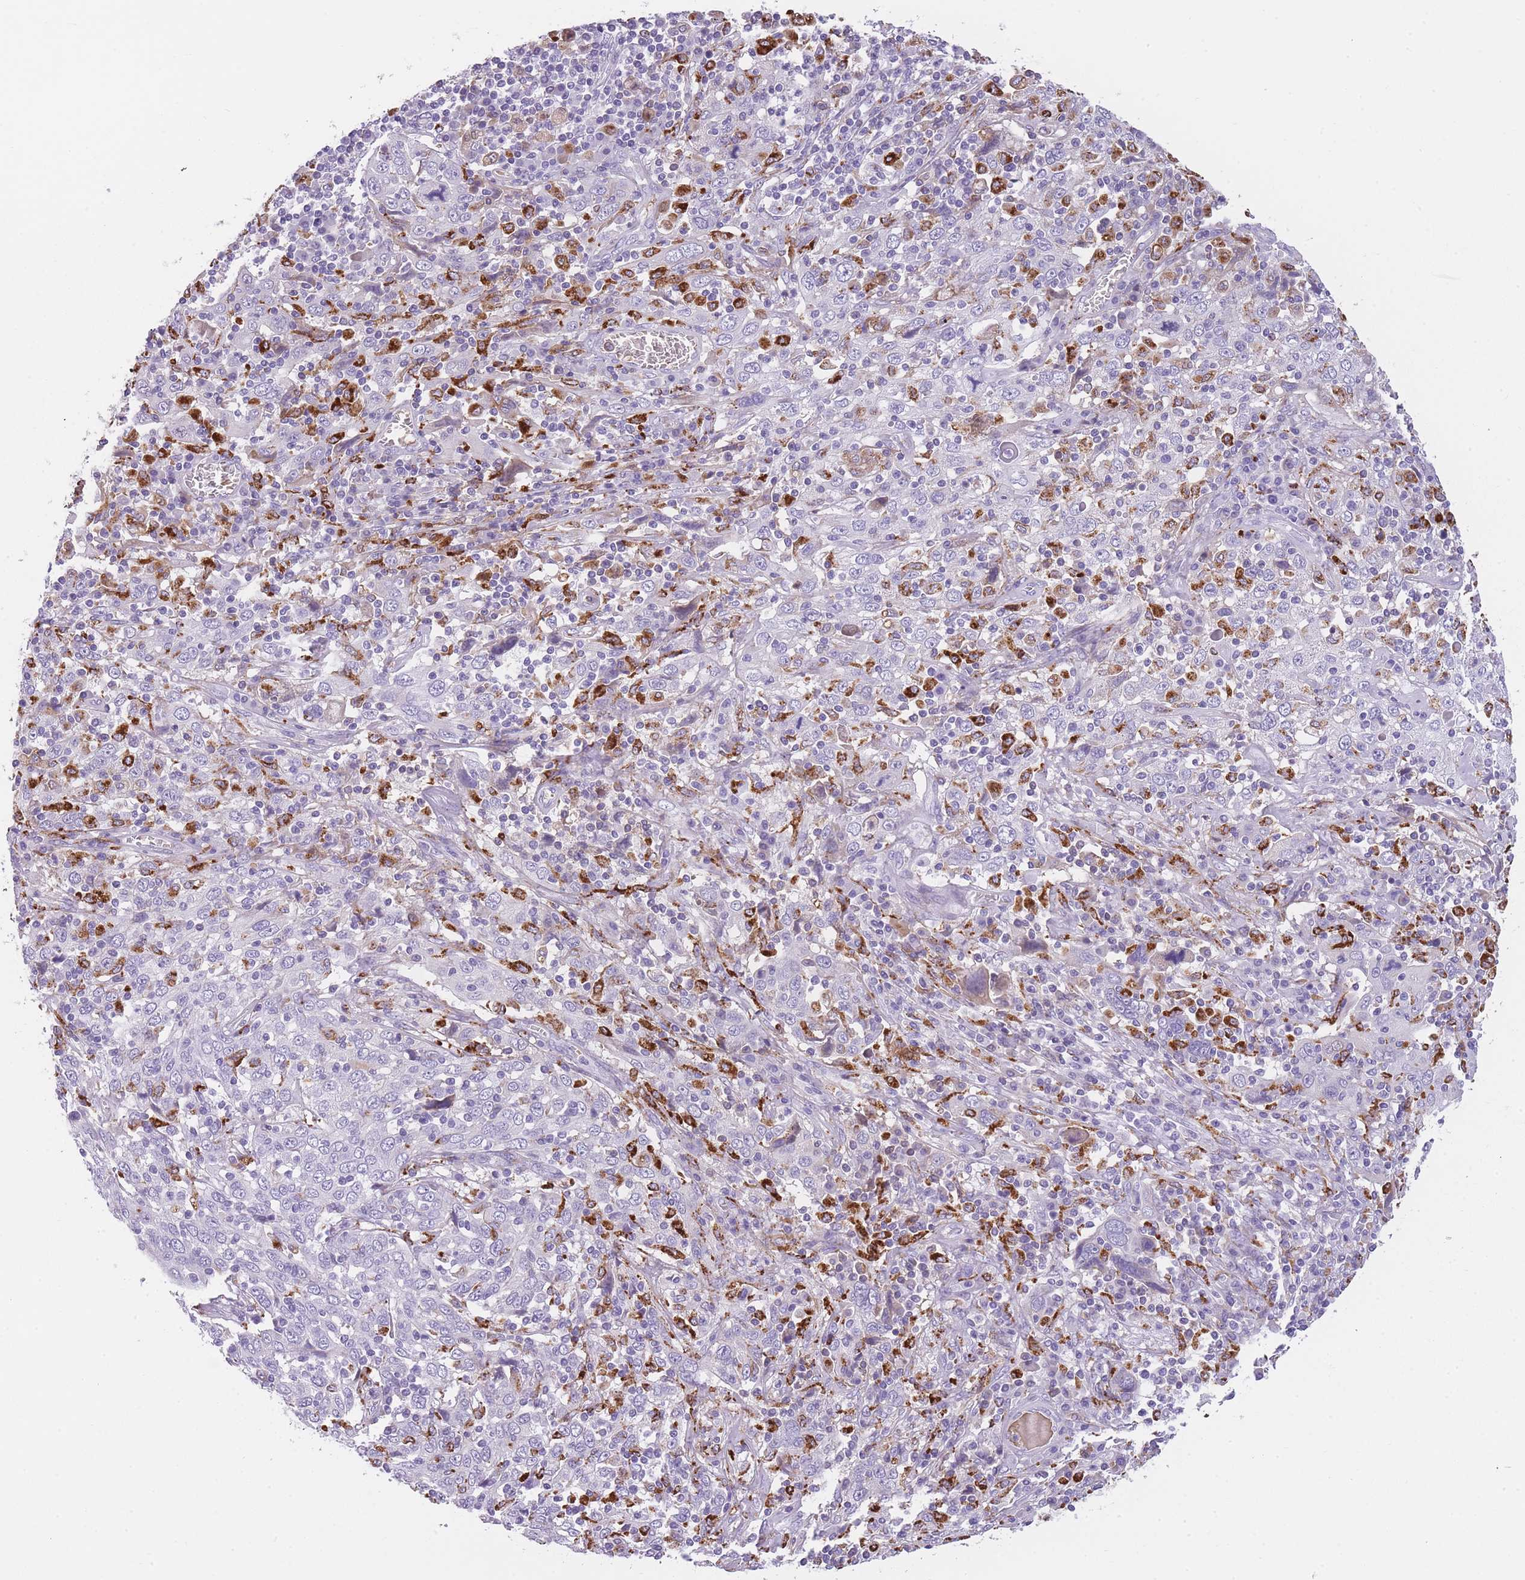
{"staining": {"intensity": "negative", "quantity": "none", "location": "none"}, "tissue": "cervical cancer", "cell_type": "Tumor cells", "image_type": "cancer", "snomed": [{"axis": "morphology", "description": "Squamous cell carcinoma, NOS"}, {"axis": "topography", "description": "Cervix"}], "caption": "Immunohistochemical staining of cervical cancer exhibits no significant expression in tumor cells.", "gene": "GNAT1", "patient": {"sex": "female", "age": 46}}